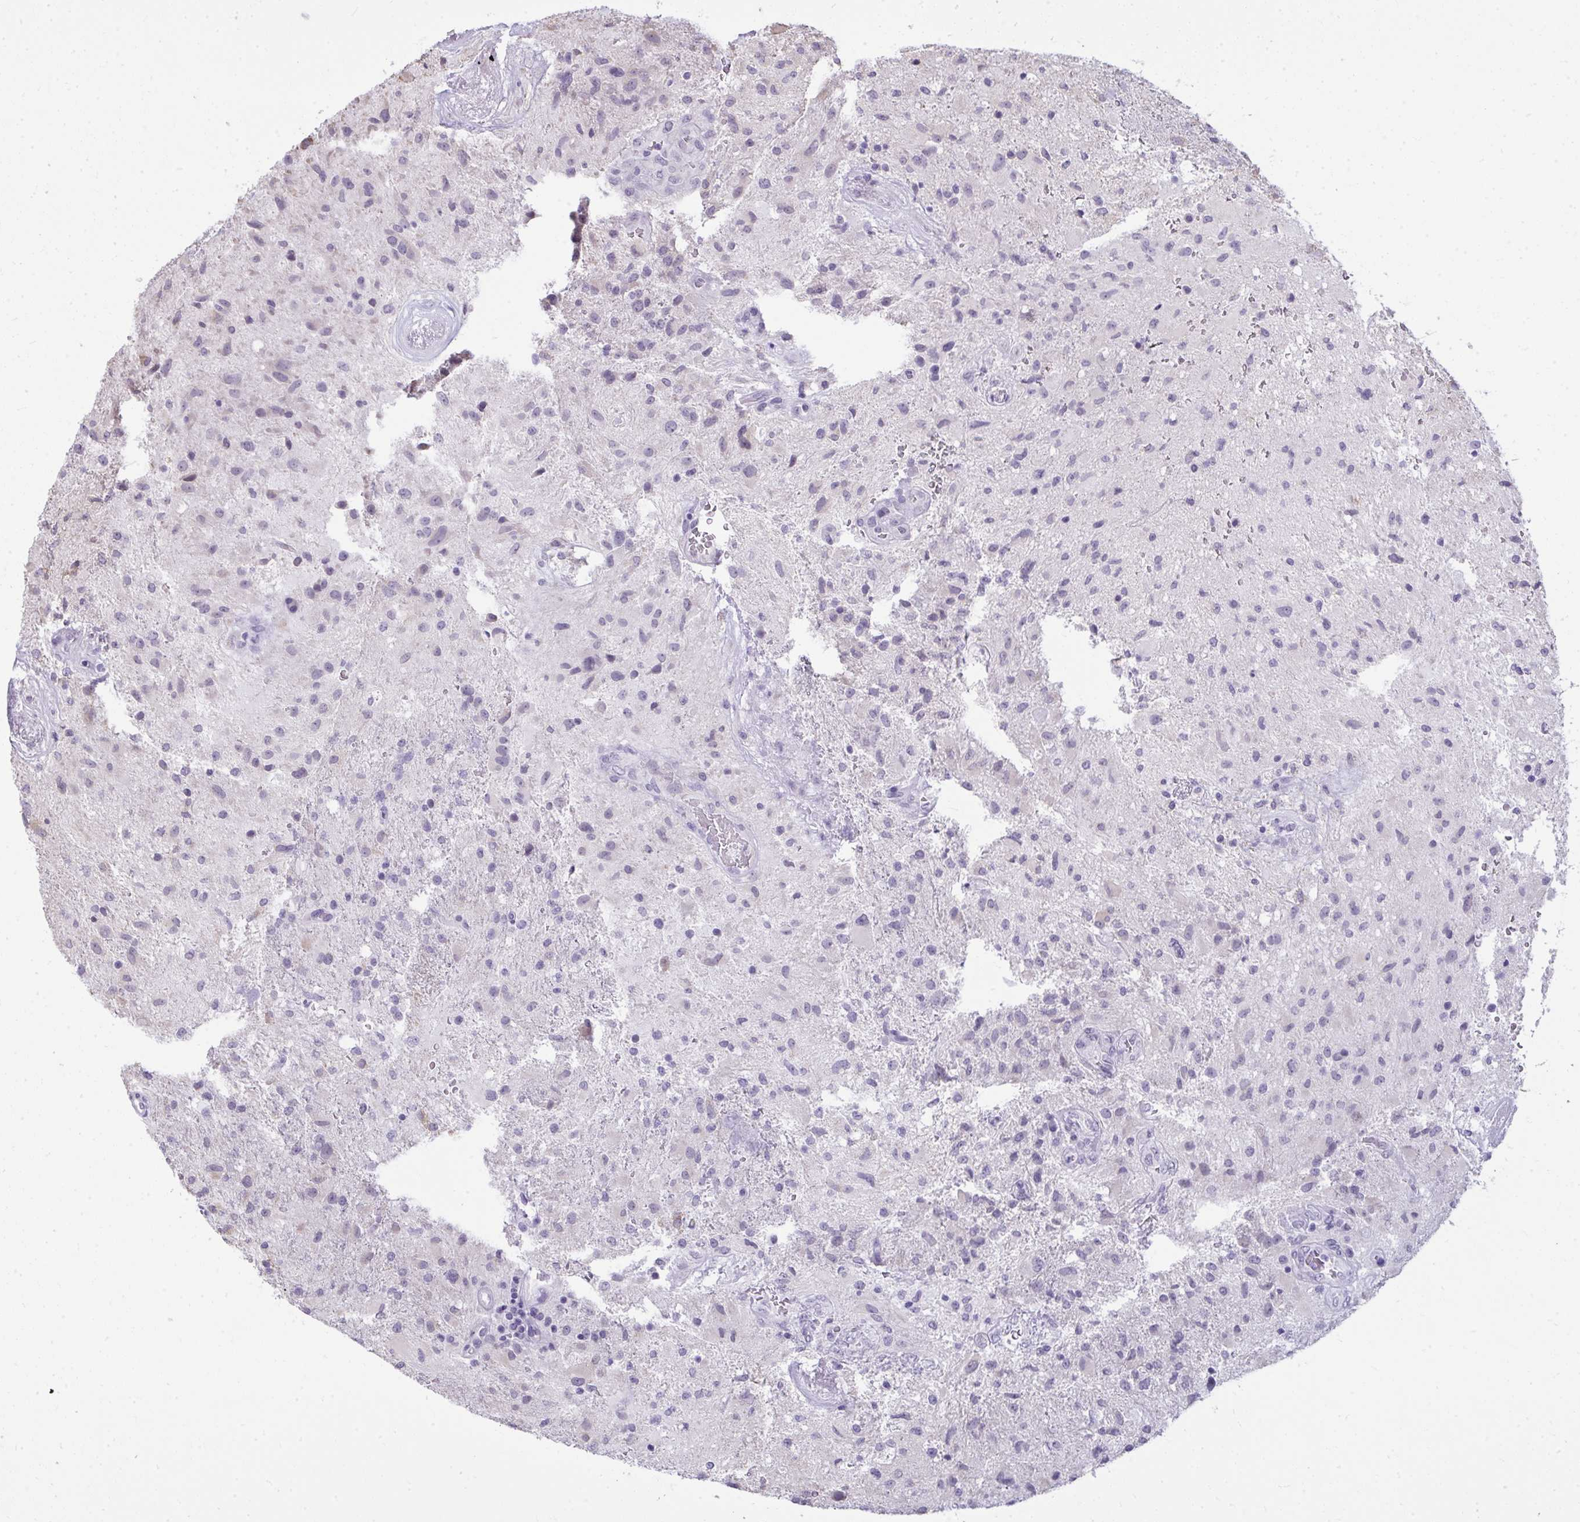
{"staining": {"intensity": "negative", "quantity": "none", "location": "none"}, "tissue": "glioma", "cell_type": "Tumor cells", "image_type": "cancer", "snomed": [{"axis": "morphology", "description": "Glioma, malignant, High grade"}, {"axis": "topography", "description": "Brain"}], "caption": "Tumor cells are negative for brown protein staining in glioma.", "gene": "NPPA", "patient": {"sex": "male", "age": 53}}